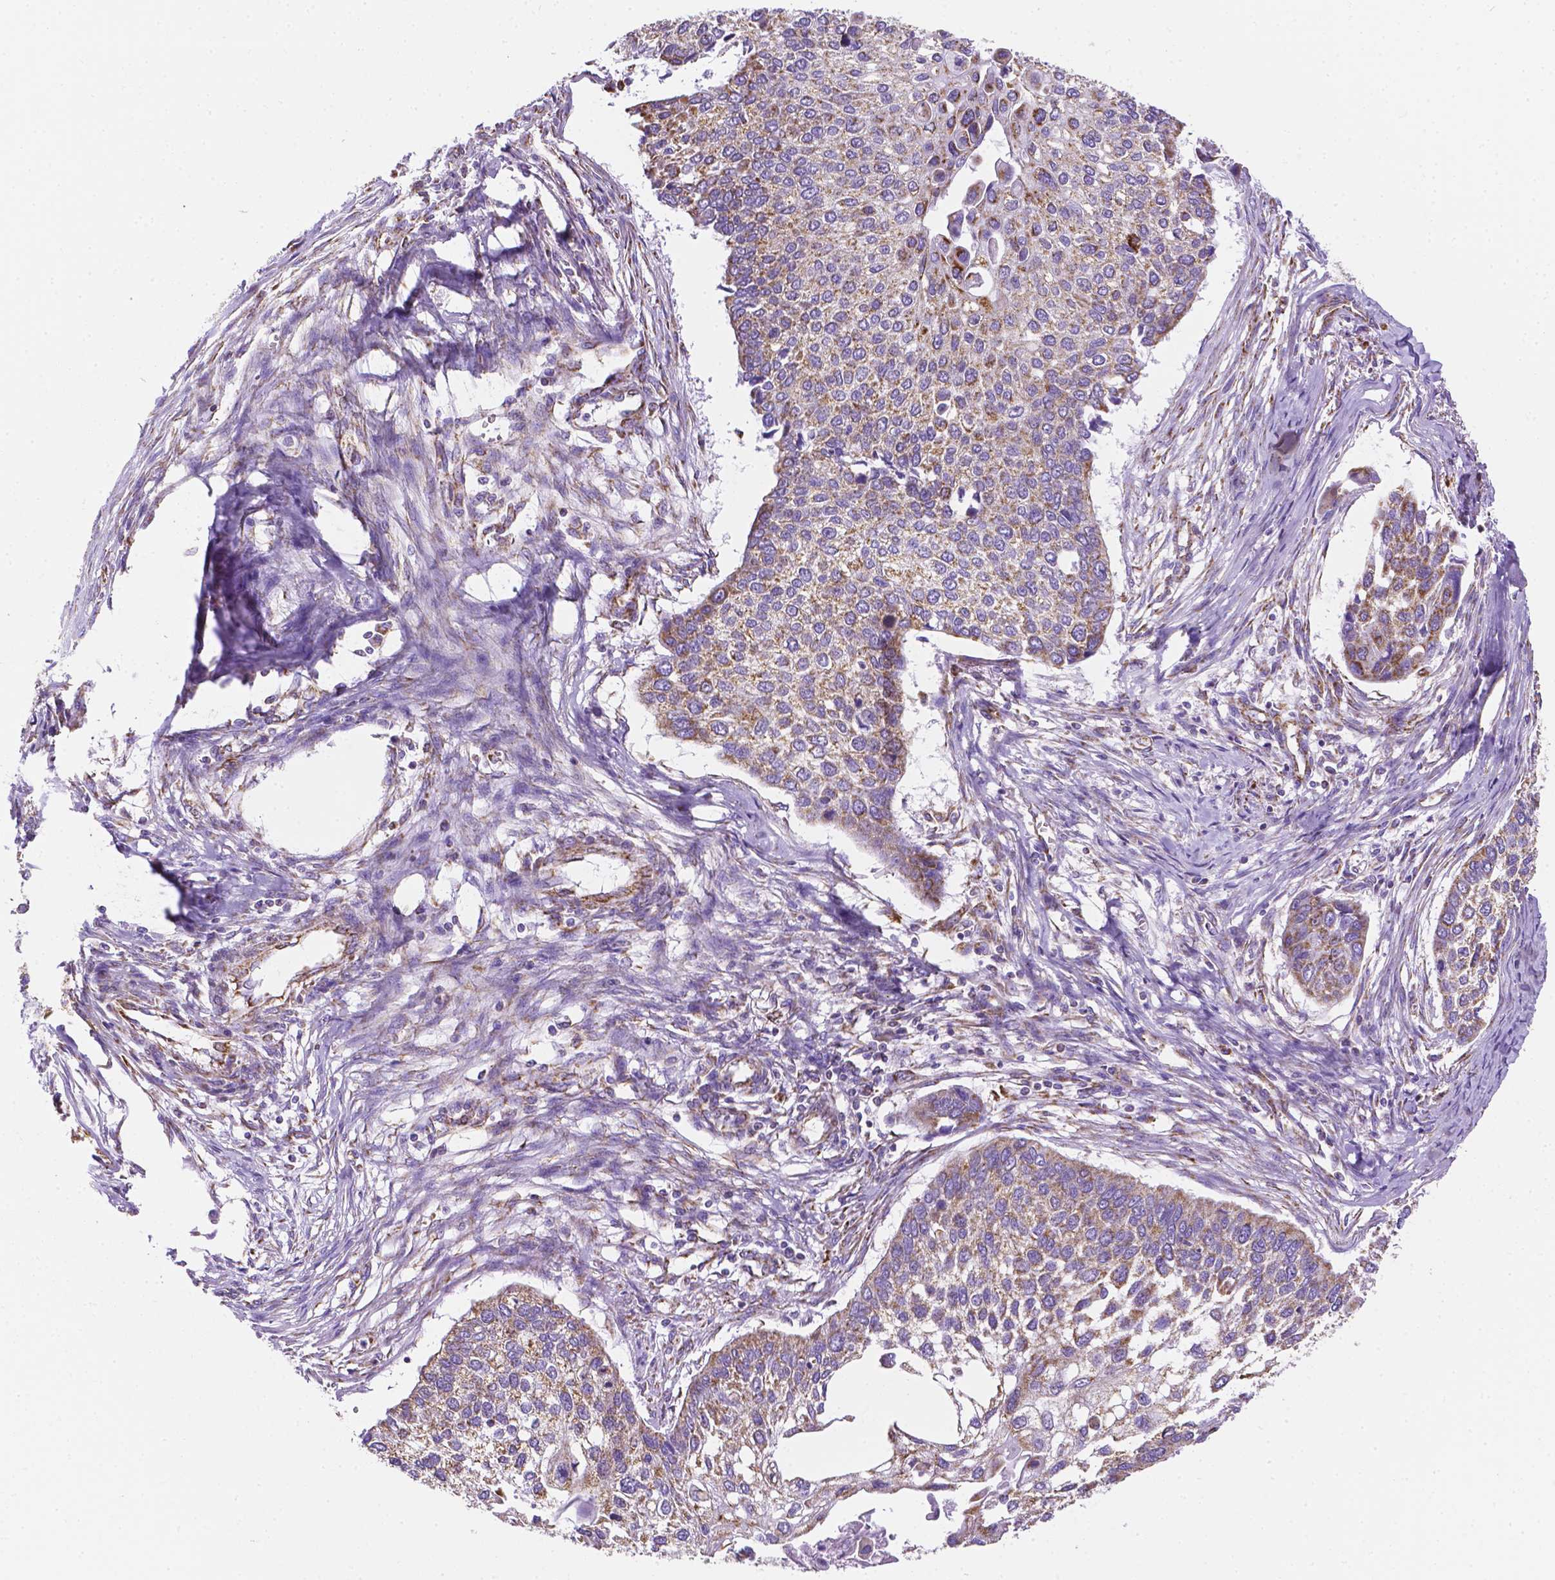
{"staining": {"intensity": "moderate", "quantity": ">75%", "location": "cytoplasmic/membranous"}, "tissue": "lung cancer", "cell_type": "Tumor cells", "image_type": "cancer", "snomed": [{"axis": "morphology", "description": "Squamous cell carcinoma, NOS"}, {"axis": "morphology", "description": "Squamous cell carcinoma, metastatic, NOS"}, {"axis": "topography", "description": "Lung"}], "caption": "Brown immunohistochemical staining in human lung cancer (squamous cell carcinoma) displays moderate cytoplasmic/membranous positivity in approximately >75% of tumor cells. The staining was performed using DAB to visualize the protein expression in brown, while the nuclei were stained in blue with hematoxylin (Magnification: 20x).", "gene": "RMDN3", "patient": {"sex": "male", "age": 63}}